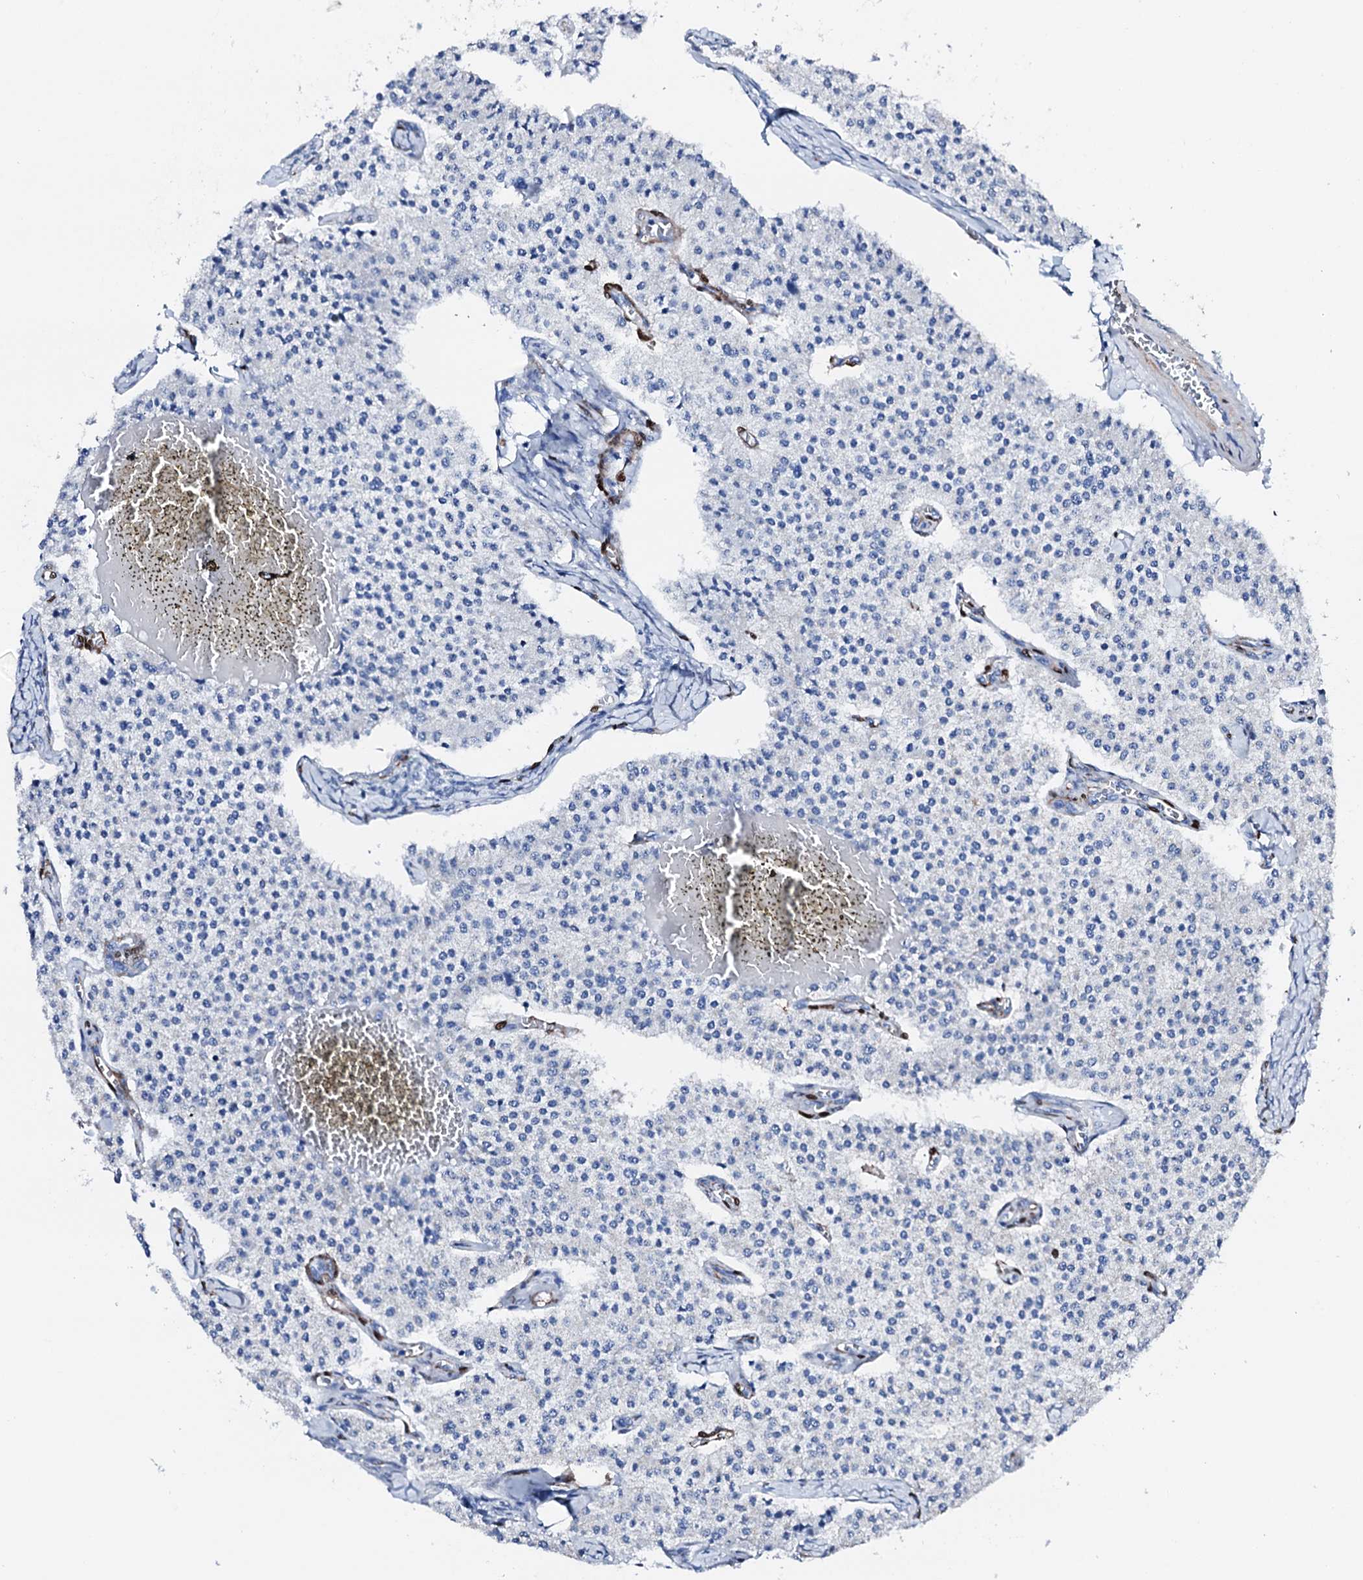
{"staining": {"intensity": "negative", "quantity": "none", "location": "none"}, "tissue": "carcinoid", "cell_type": "Tumor cells", "image_type": "cancer", "snomed": [{"axis": "morphology", "description": "Carcinoid, malignant, NOS"}, {"axis": "topography", "description": "Colon"}], "caption": "High power microscopy histopathology image of an immunohistochemistry (IHC) image of malignant carcinoid, revealing no significant positivity in tumor cells.", "gene": "NRIP2", "patient": {"sex": "female", "age": 52}}